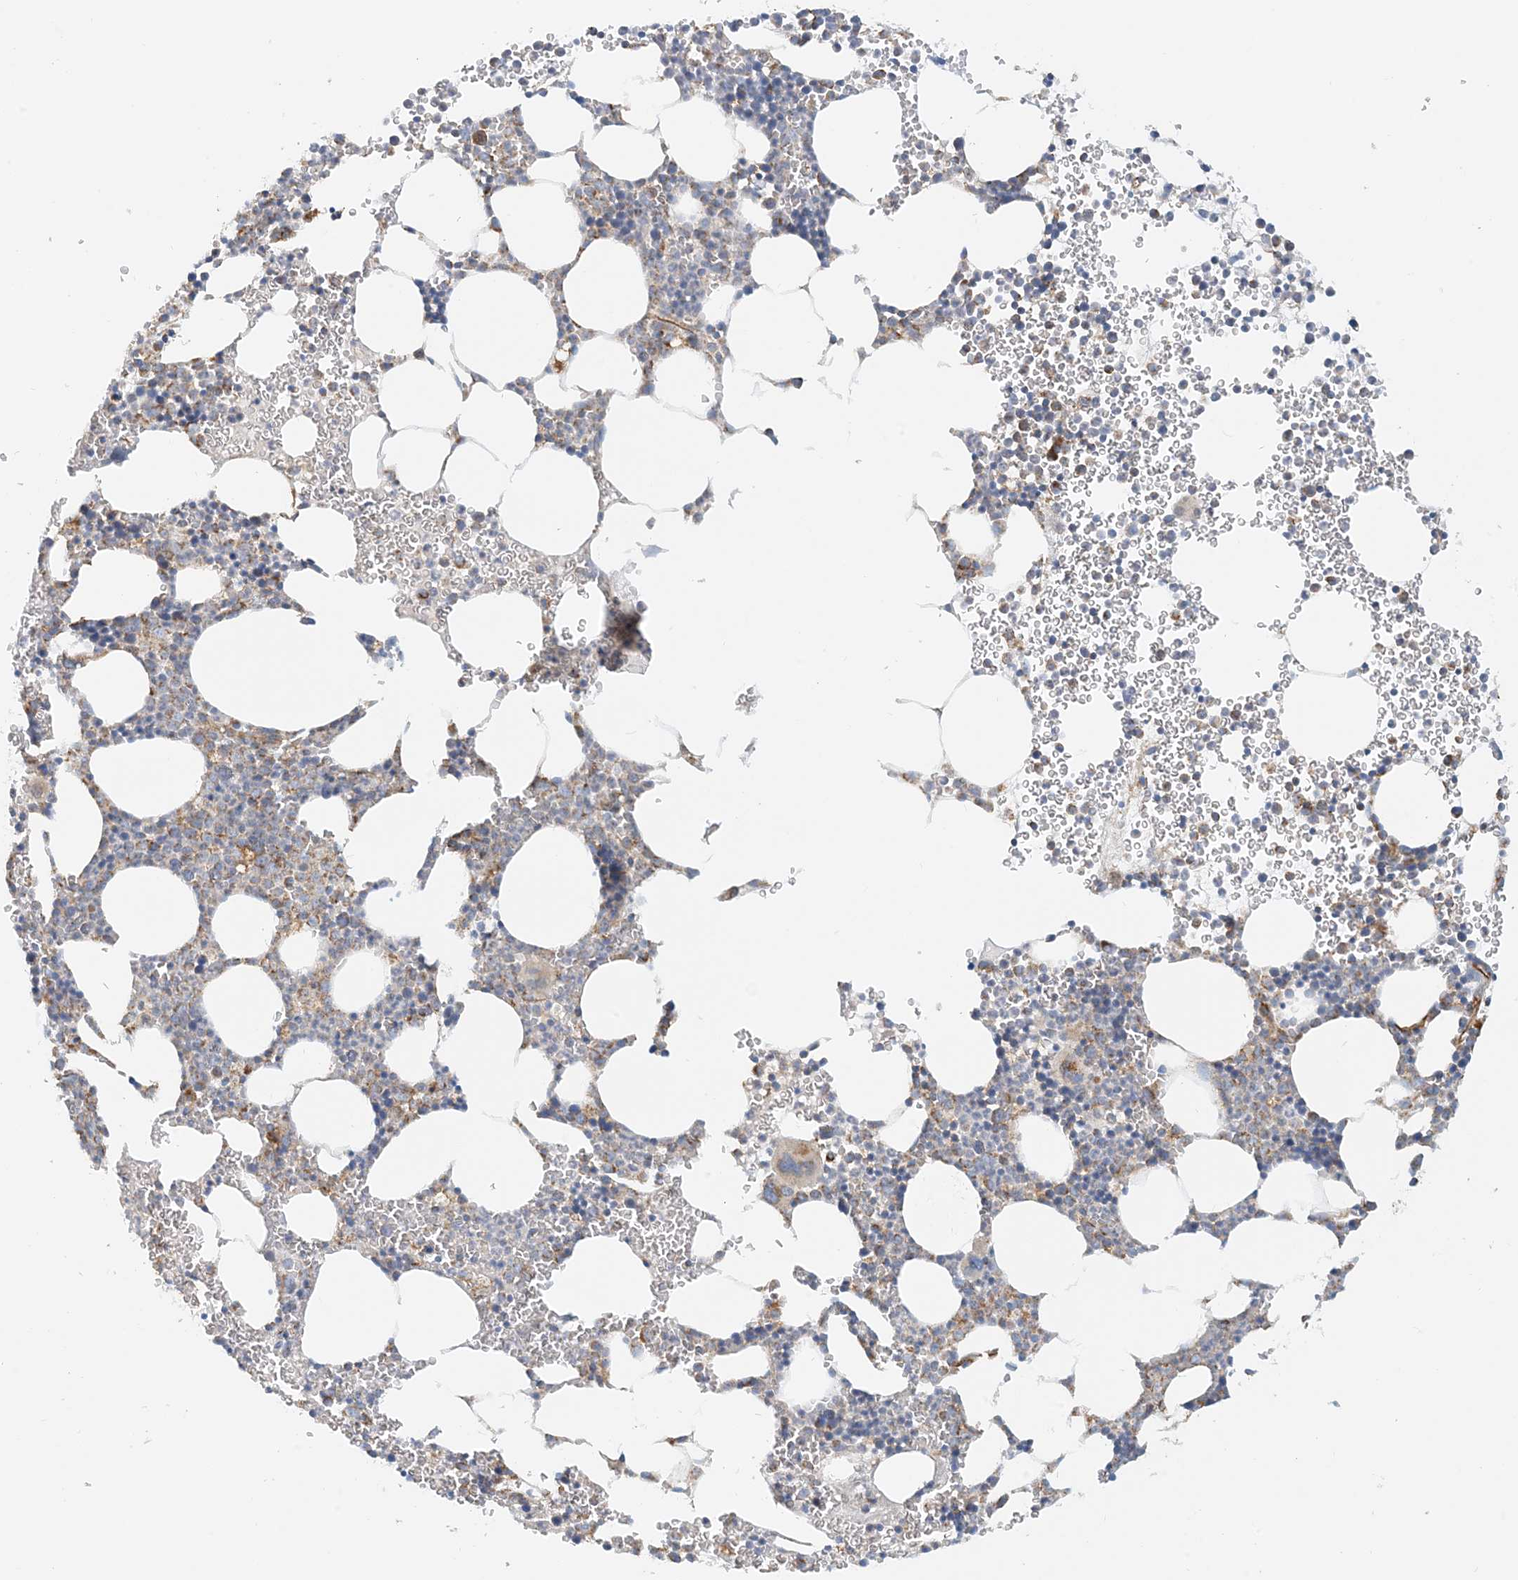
{"staining": {"intensity": "moderate", "quantity": "25%-75%", "location": "cytoplasmic/membranous"}, "tissue": "bone marrow", "cell_type": "Hematopoietic cells", "image_type": "normal", "snomed": [{"axis": "morphology", "description": "Normal tissue, NOS"}, {"axis": "topography", "description": "Bone marrow"}], "caption": "Immunohistochemistry image of unremarkable human bone marrow stained for a protein (brown), which shows medium levels of moderate cytoplasmic/membranous expression in about 25%-75% of hematopoietic cells.", "gene": "COA3", "patient": {"sex": "female", "age": 78}}